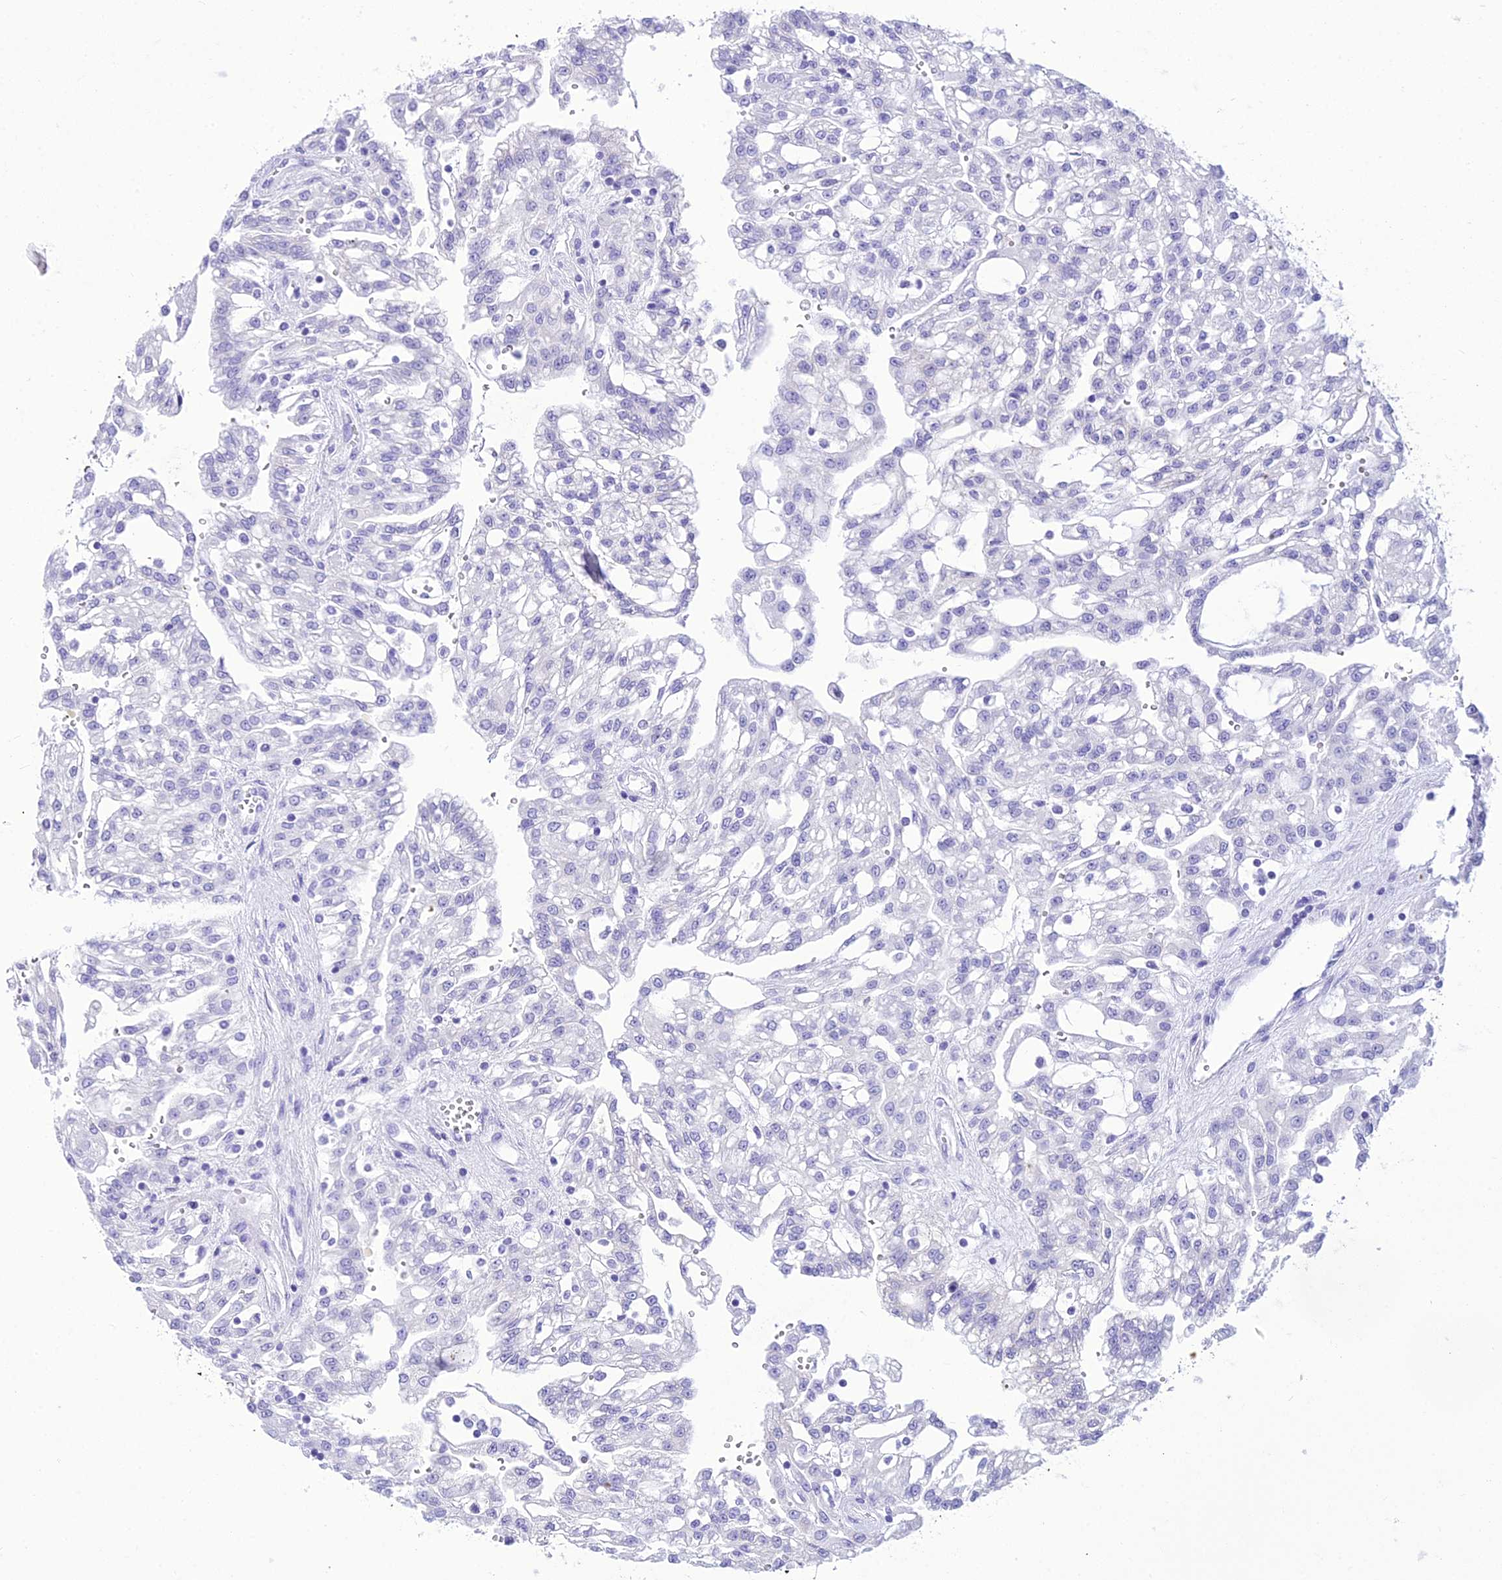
{"staining": {"intensity": "negative", "quantity": "none", "location": "none"}, "tissue": "renal cancer", "cell_type": "Tumor cells", "image_type": "cancer", "snomed": [{"axis": "morphology", "description": "Adenocarcinoma, NOS"}, {"axis": "topography", "description": "Kidney"}], "caption": "Renal adenocarcinoma stained for a protein using IHC shows no expression tumor cells.", "gene": "ZNF442", "patient": {"sex": "male", "age": 63}}